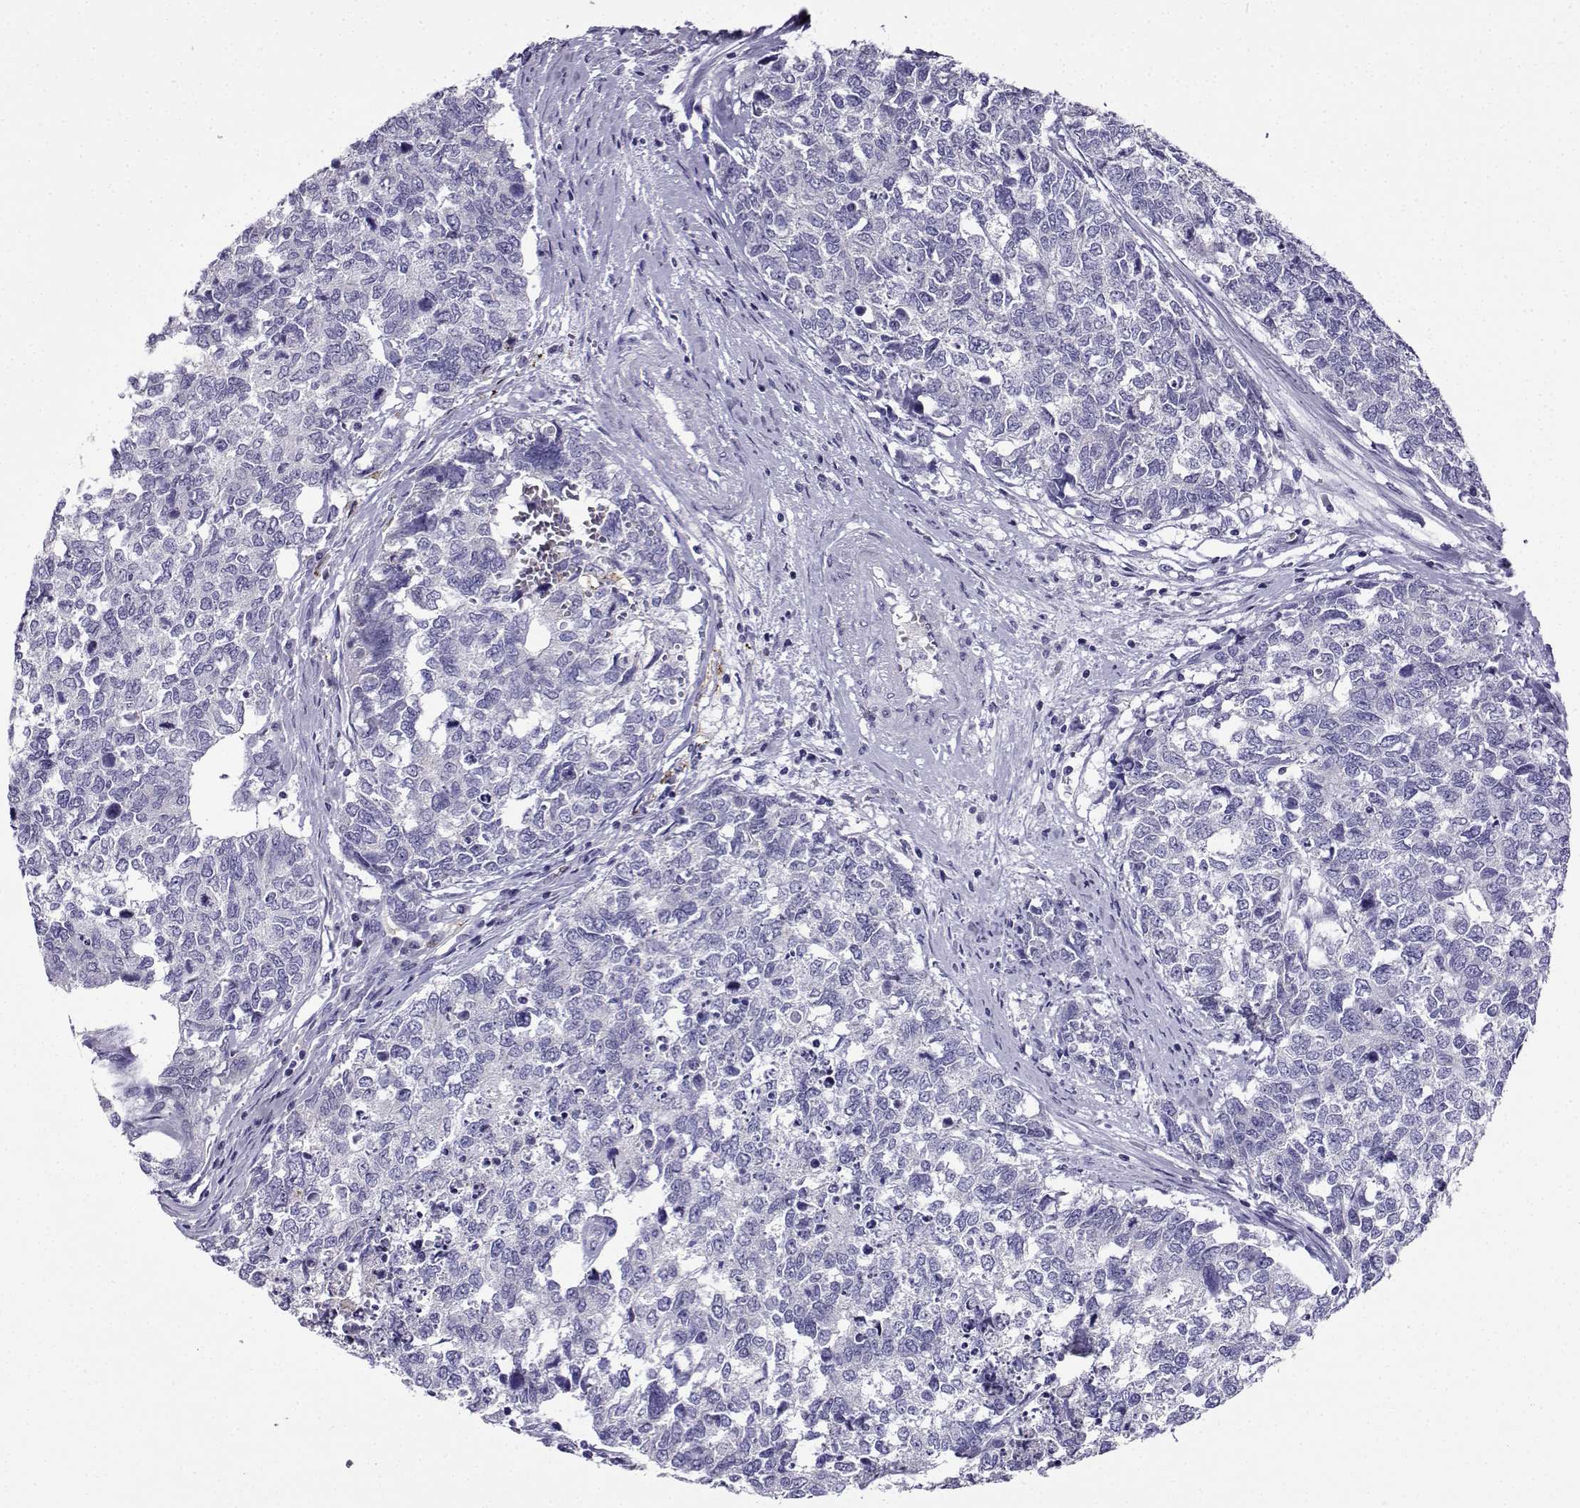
{"staining": {"intensity": "negative", "quantity": "none", "location": "none"}, "tissue": "cervical cancer", "cell_type": "Tumor cells", "image_type": "cancer", "snomed": [{"axis": "morphology", "description": "Squamous cell carcinoma, NOS"}, {"axis": "topography", "description": "Cervix"}], "caption": "A histopathology image of human squamous cell carcinoma (cervical) is negative for staining in tumor cells.", "gene": "LINGO1", "patient": {"sex": "female", "age": 63}}